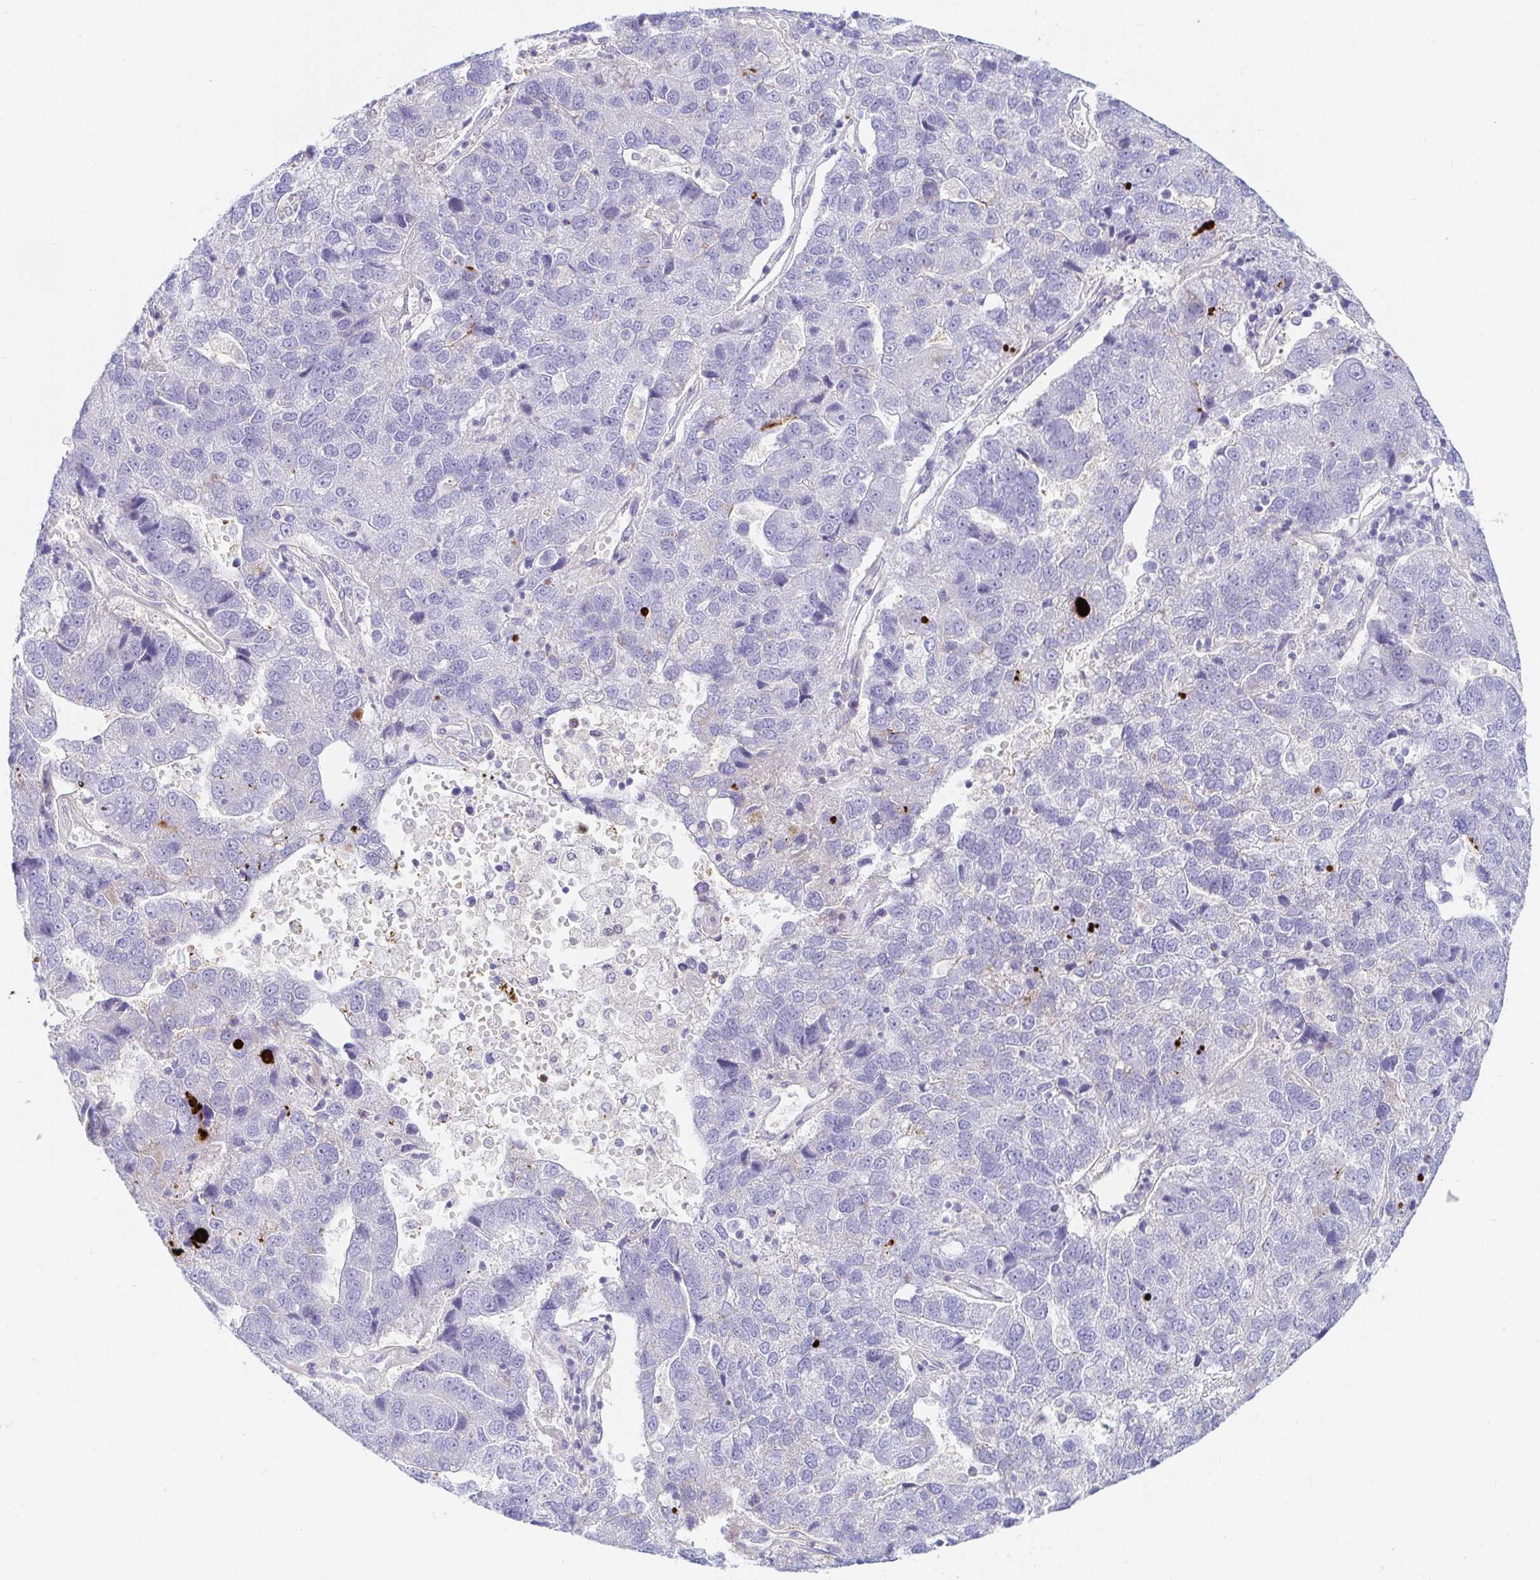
{"staining": {"intensity": "negative", "quantity": "none", "location": "none"}, "tissue": "pancreatic cancer", "cell_type": "Tumor cells", "image_type": "cancer", "snomed": [{"axis": "morphology", "description": "Adenocarcinoma, NOS"}, {"axis": "topography", "description": "Pancreas"}], "caption": "This histopathology image is of pancreatic adenocarcinoma stained with immunohistochemistry (IHC) to label a protein in brown with the nuclei are counter-stained blue. There is no positivity in tumor cells. Brightfield microscopy of IHC stained with DAB (3,3'-diaminobenzidine) (brown) and hematoxylin (blue), captured at high magnification.", "gene": "HINFP", "patient": {"sex": "female", "age": 61}}